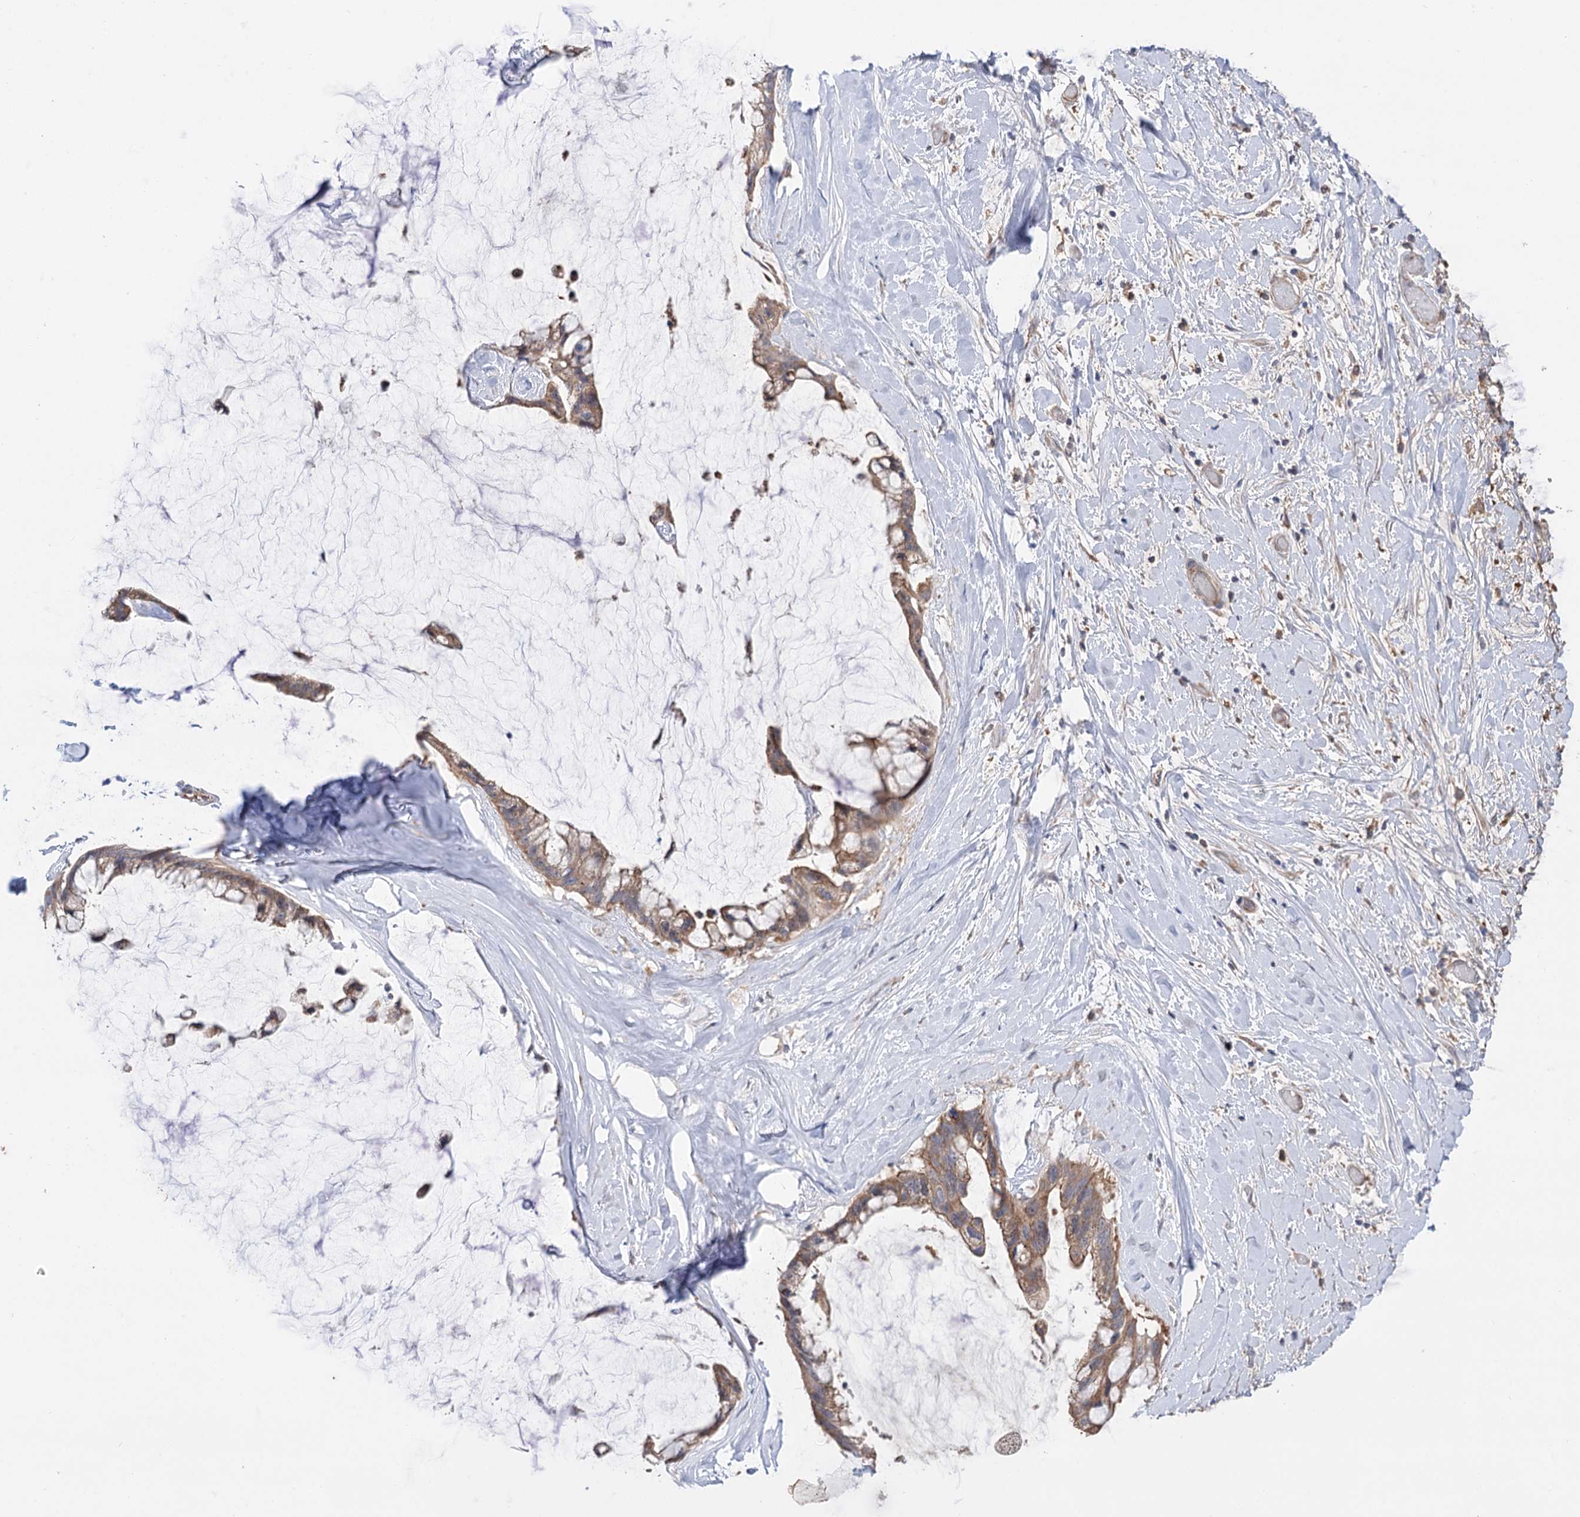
{"staining": {"intensity": "moderate", "quantity": ">75%", "location": "cytoplasmic/membranous"}, "tissue": "ovarian cancer", "cell_type": "Tumor cells", "image_type": "cancer", "snomed": [{"axis": "morphology", "description": "Cystadenocarcinoma, mucinous, NOS"}, {"axis": "topography", "description": "Ovary"}], "caption": "An immunohistochemistry image of neoplastic tissue is shown. Protein staining in brown shows moderate cytoplasmic/membranous positivity in ovarian mucinous cystadenocarcinoma within tumor cells.", "gene": "ECHDC3", "patient": {"sex": "female", "age": 39}}